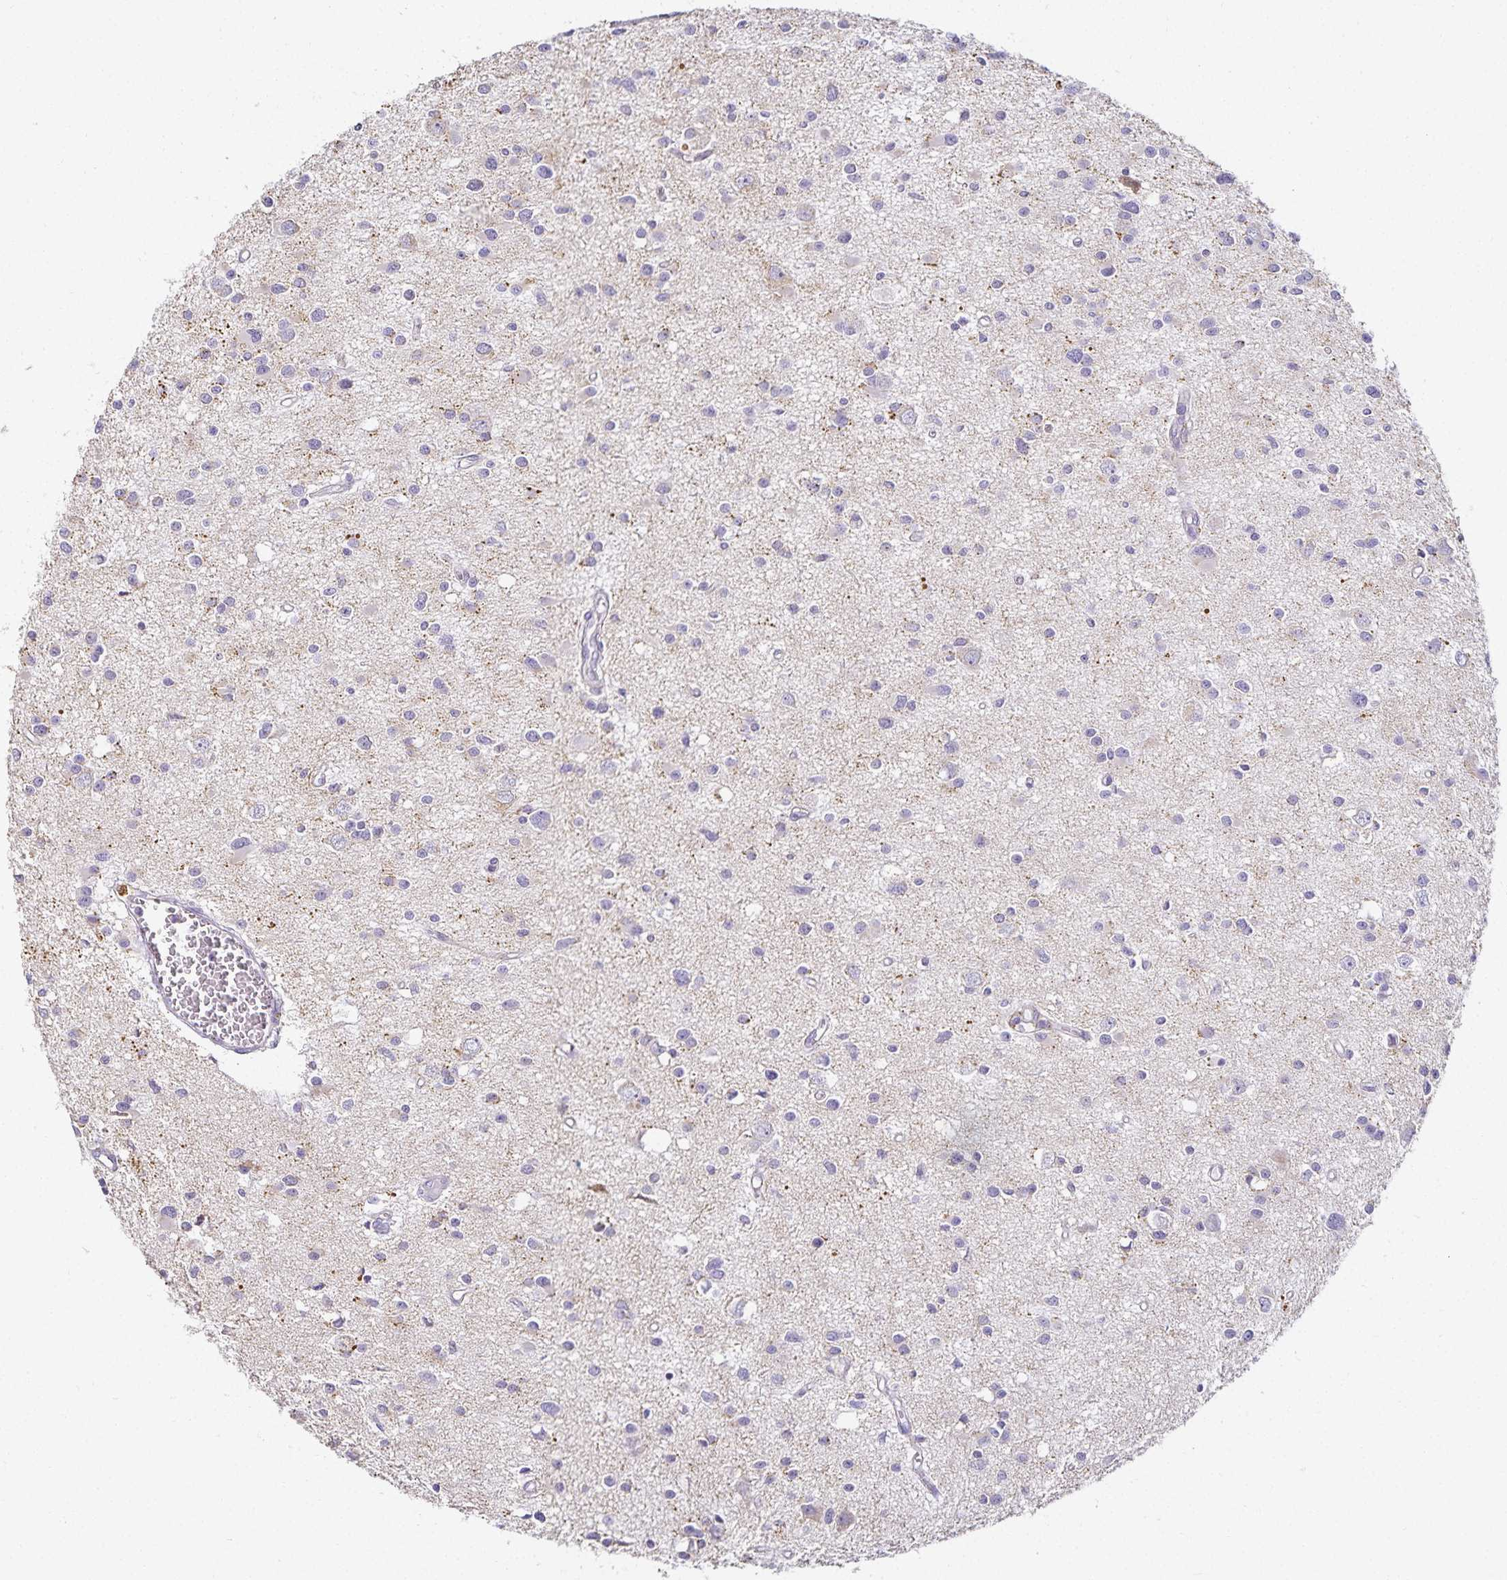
{"staining": {"intensity": "negative", "quantity": "none", "location": "none"}, "tissue": "glioma", "cell_type": "Tumor cells", "image_type": "cancer", "snomed": [{"axis": "morphology", "description": "Glioma, malignant, High grade"}, {"axis": "topography", "description": "Brain"}], "caption": "Immunohistochemical staining of human glioma shows no significant staining in tumor cells. (Immunohistochemistry (ihc), brightfield microscopy, high magnification).", "gene": "GP2", "patient": {"sex": "male", "age": 54}}